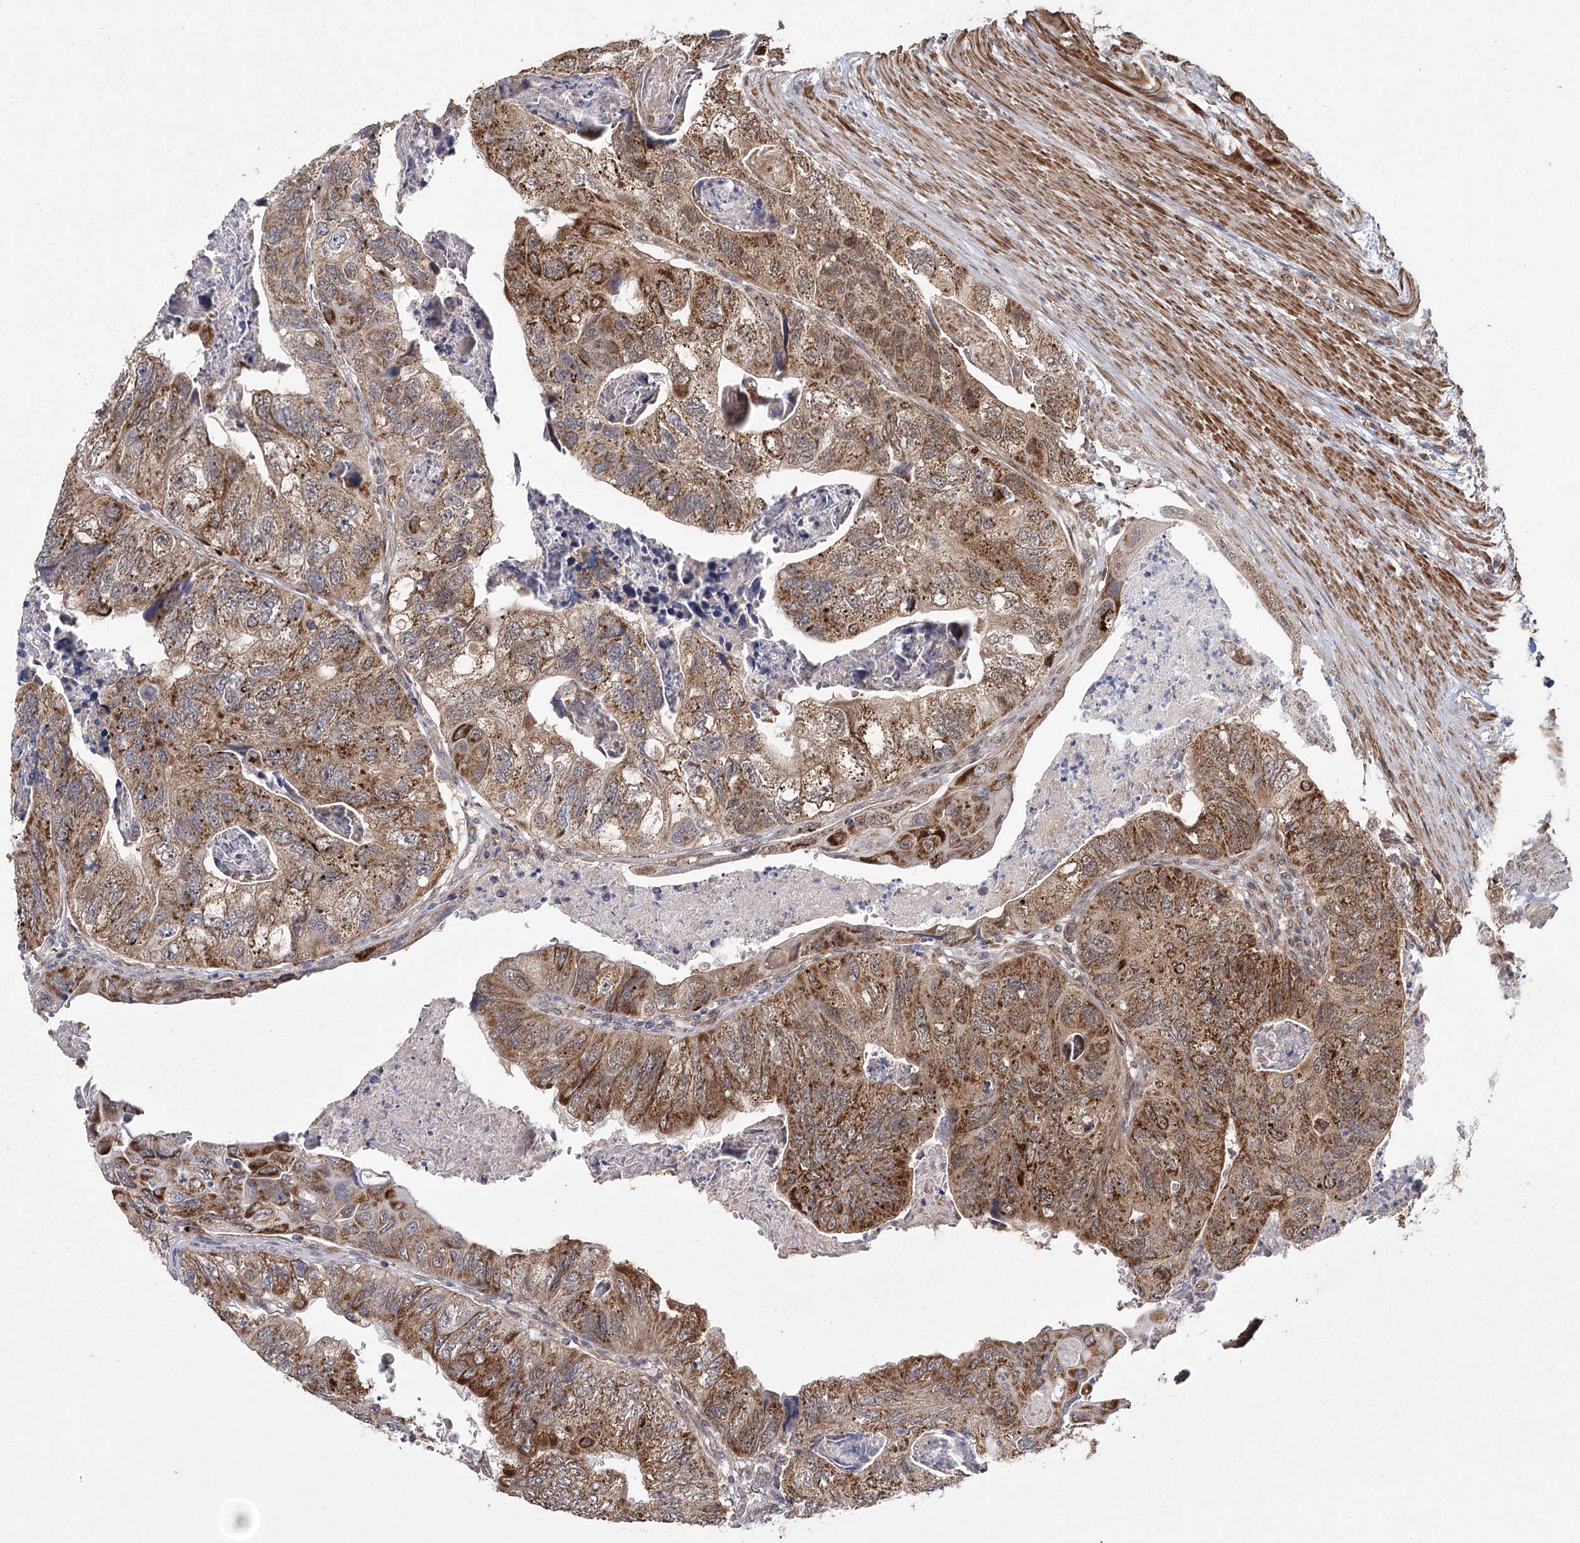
{"staining": {"intensity": "moderate", "quantity": ">75%", "location": "cytoplasmic/membranous"}, "tissue": "colorectal cancer", "cell_type": "Tumor cells", "image_type": "cancer", "snomed": [{"axis": "morphology", "description": "Adenocarcinoma, NOS"}, {"axis": "topography", "description": "Rectum"}], "caption": "Immunohistochemical staining of human colorectal cancer demonstrates medium levels of moderate cytoplasmic/membranous positivity in about >75% of tumor cells.", "gene": "ZCCHC24", "patient": {"sex": "male", "age": 63}}